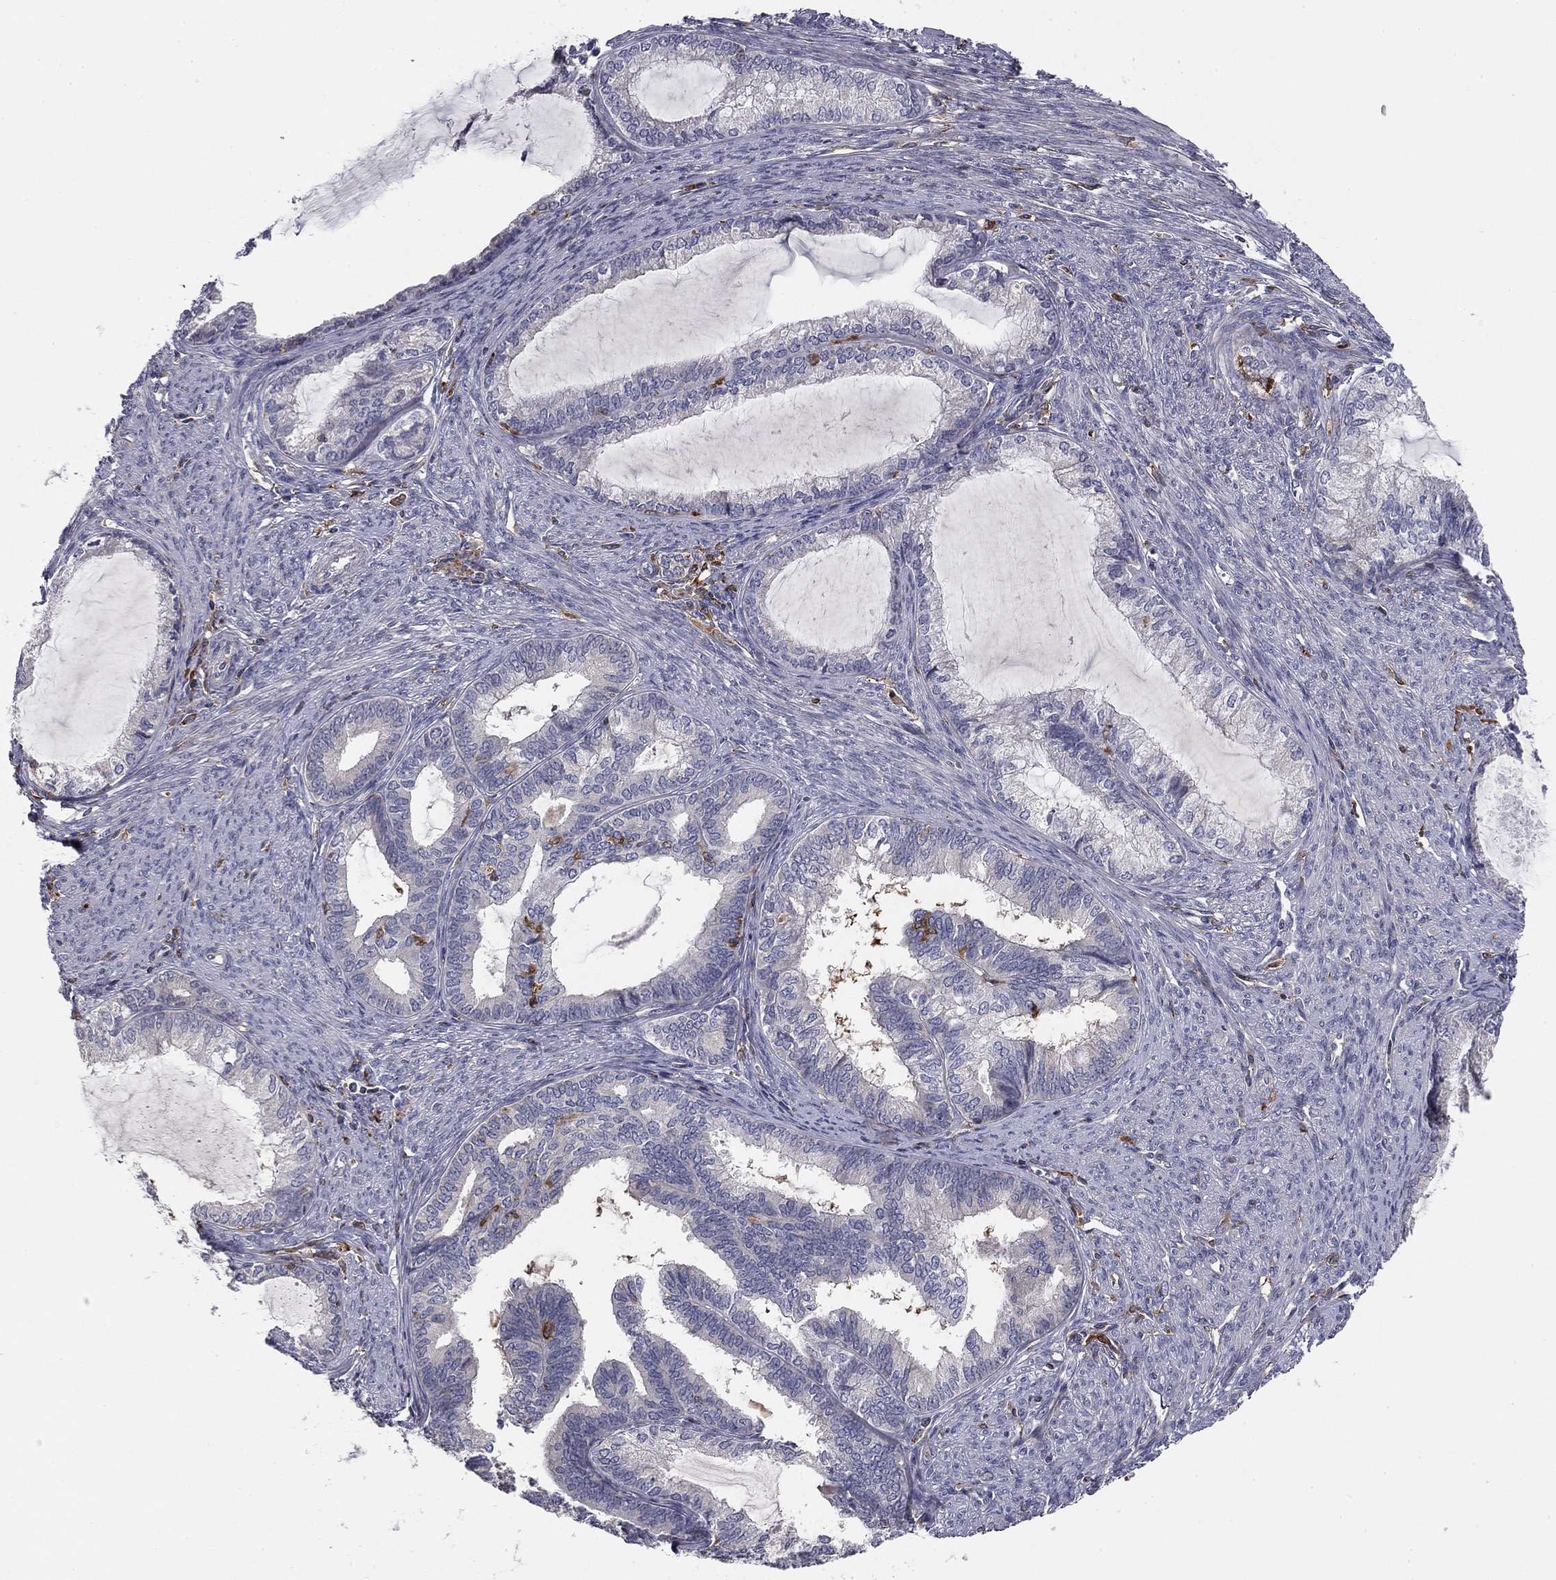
{"staining": {"intensity": "negative", "quantity": "none", "location": "none"}, "tissue": "endometrial cancer", "cell_type": "Tumor cells", "image_type": "cancer", "snomed": [{"axis": "morphology", "description": "Adenocarcinoma, NOS"}, {"axis": "topography", "description": "Endometrium"}], "caption": "This is an immunohistochemistry (IHC) image of endometrial cancer (adenocarcinoma). There is no staining in tumor cells.", "gene": "PLCB2", "patient": {"sex": "female", "age": 86}}